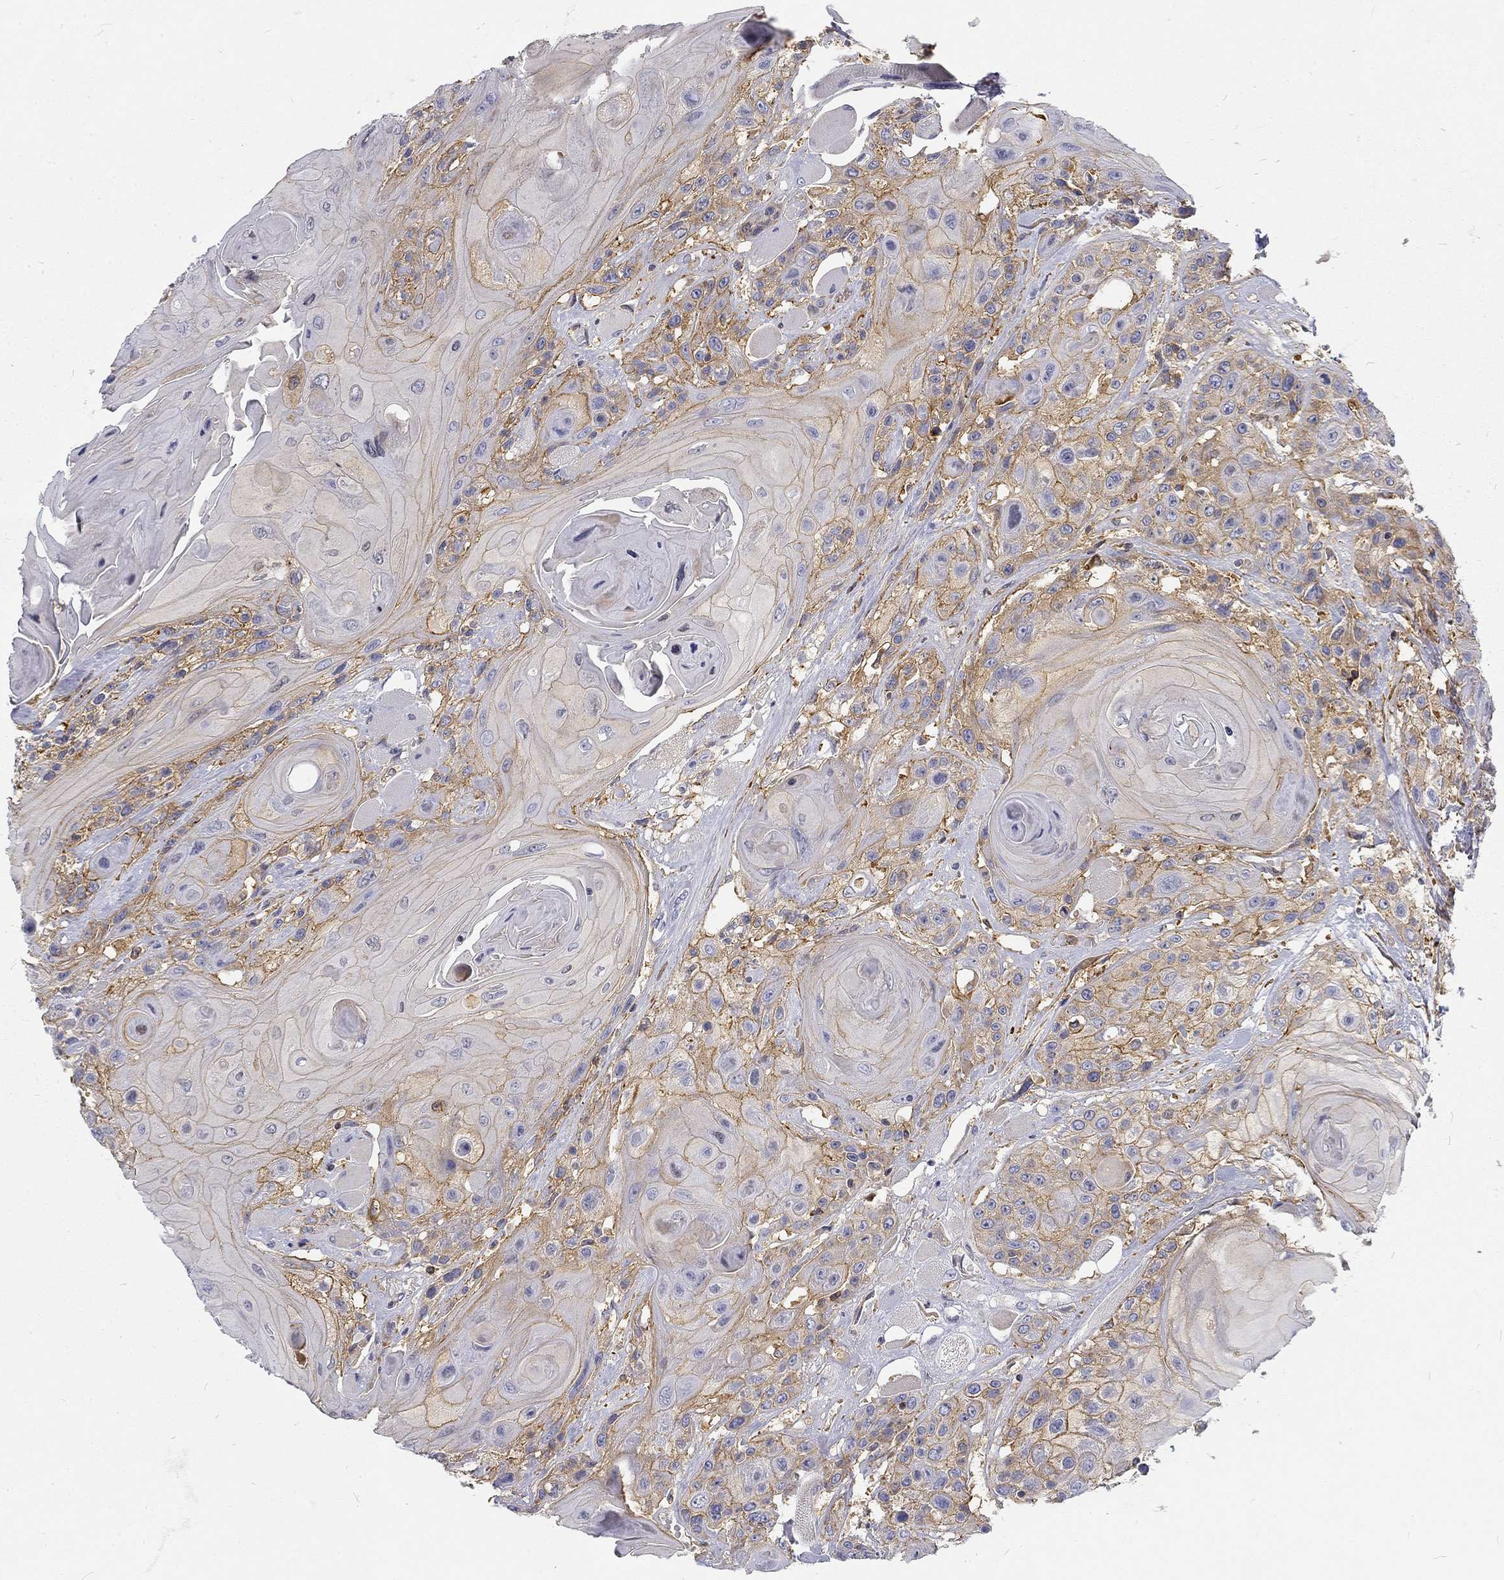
{"staining": {"intensity": "moderate", "quantity": "25%-75%", "location": "cytoplasmic/membranous"}, "tissue": "head and neck cancer", "cell_type": "Tumor cells", "image_type": "cancer", "snomed": [{"axis": "morphology", "description": "Squamous cell carcinoma, NOS"}, {"axis": "topography", "description": "Head-Neck"}], "caption": "Head and neck squamous cell carcinoma stained with a protein marker demonstrates moderate staining in tumor cells.", "gene": "MTMR11", "patient": {"sex": "female", "age": 59}}